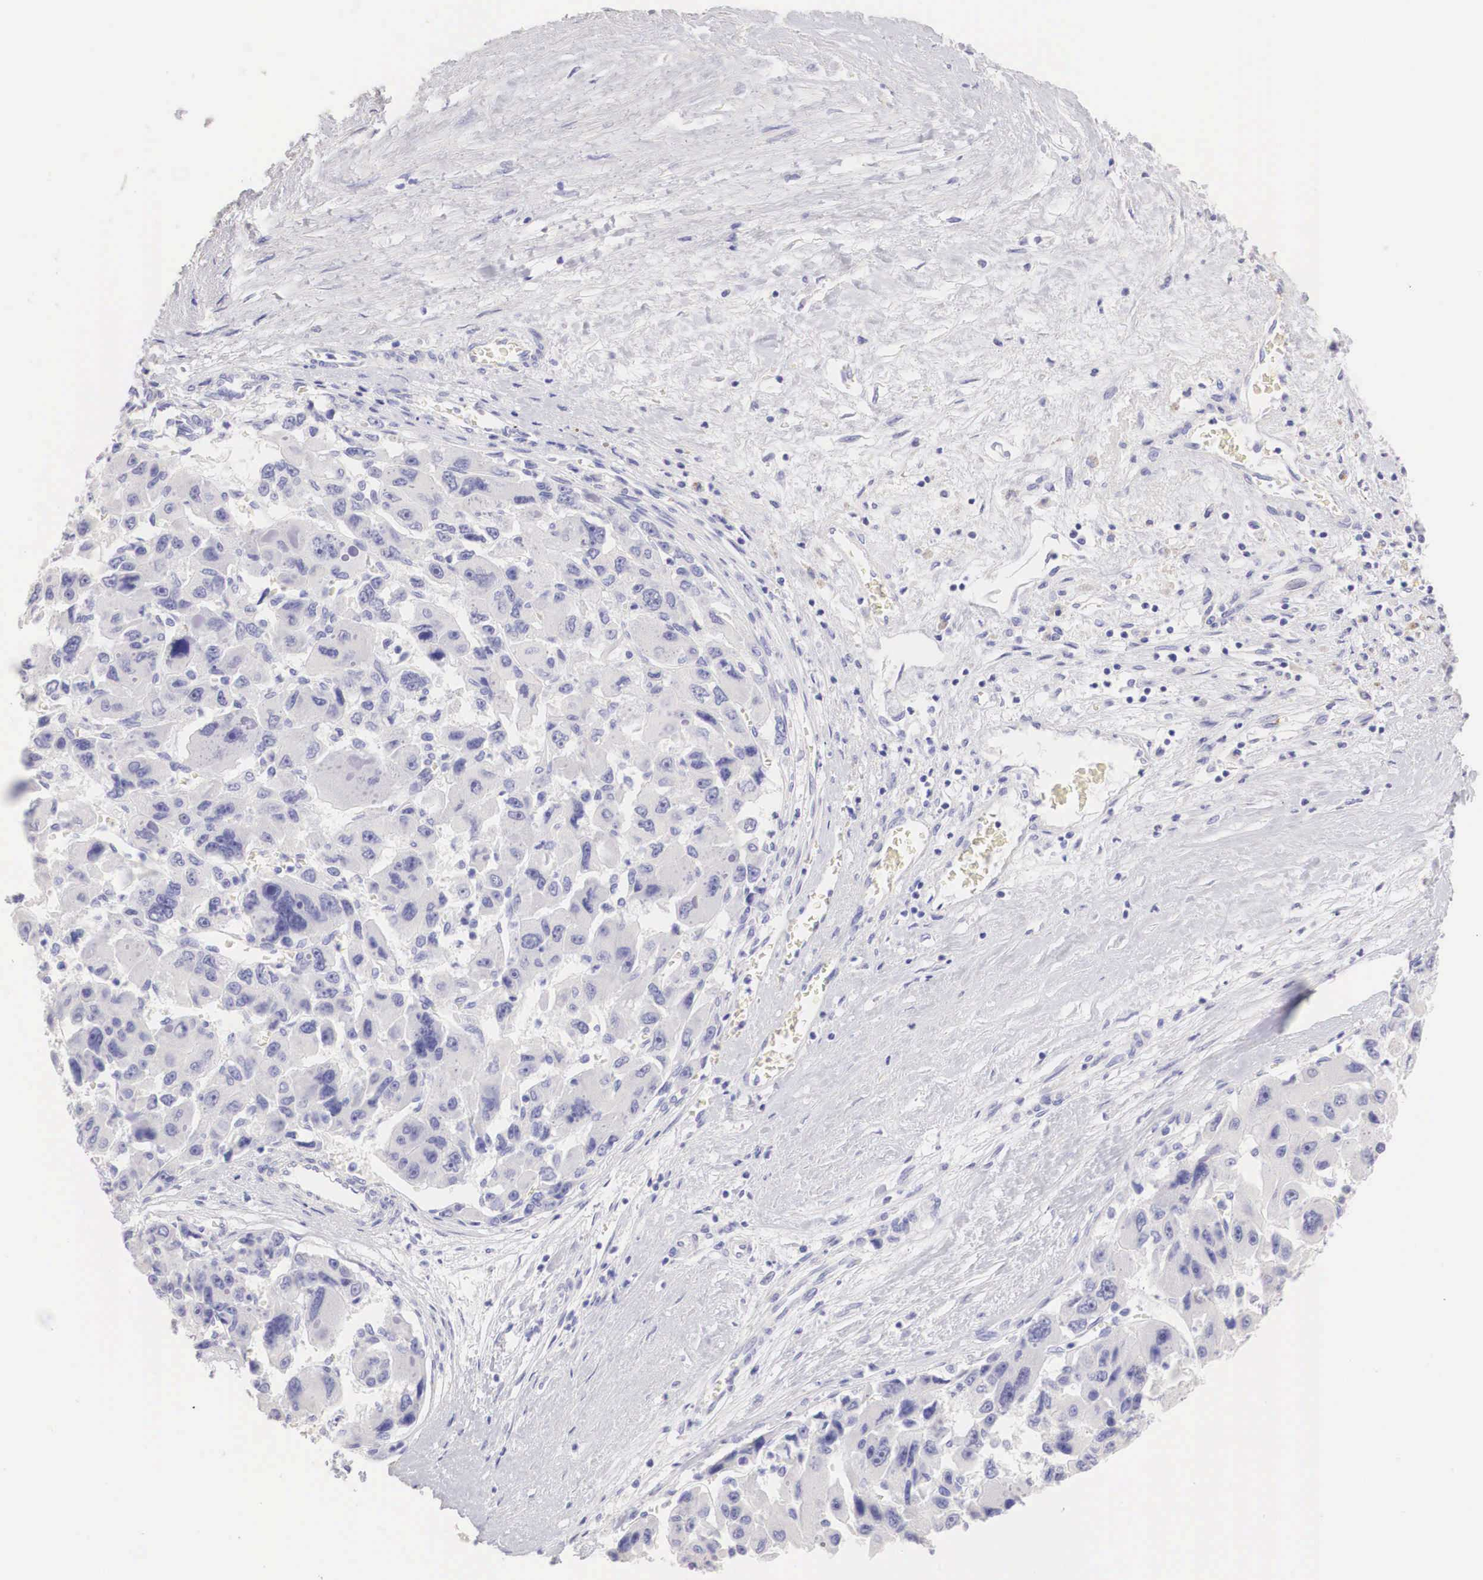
{"staining": {"intensity": "negative", "quantity": "none", "location": "none"}, "tissue": "liver cancer", "cell_type": "Tumor cells", "image_type": "cancer", "snomed": [{"axis": "morphology", "description": "Carcinoma, Hepatocellular, NOS"}, {"axis": "topography", "description": "Liver"}], "caption": "A photomicrograph of human liver hepatocellular carcinoma is negative for staining in tumor cells.", "gene": "ERBB2", "patient": {"sex": "male", "age": 64}}